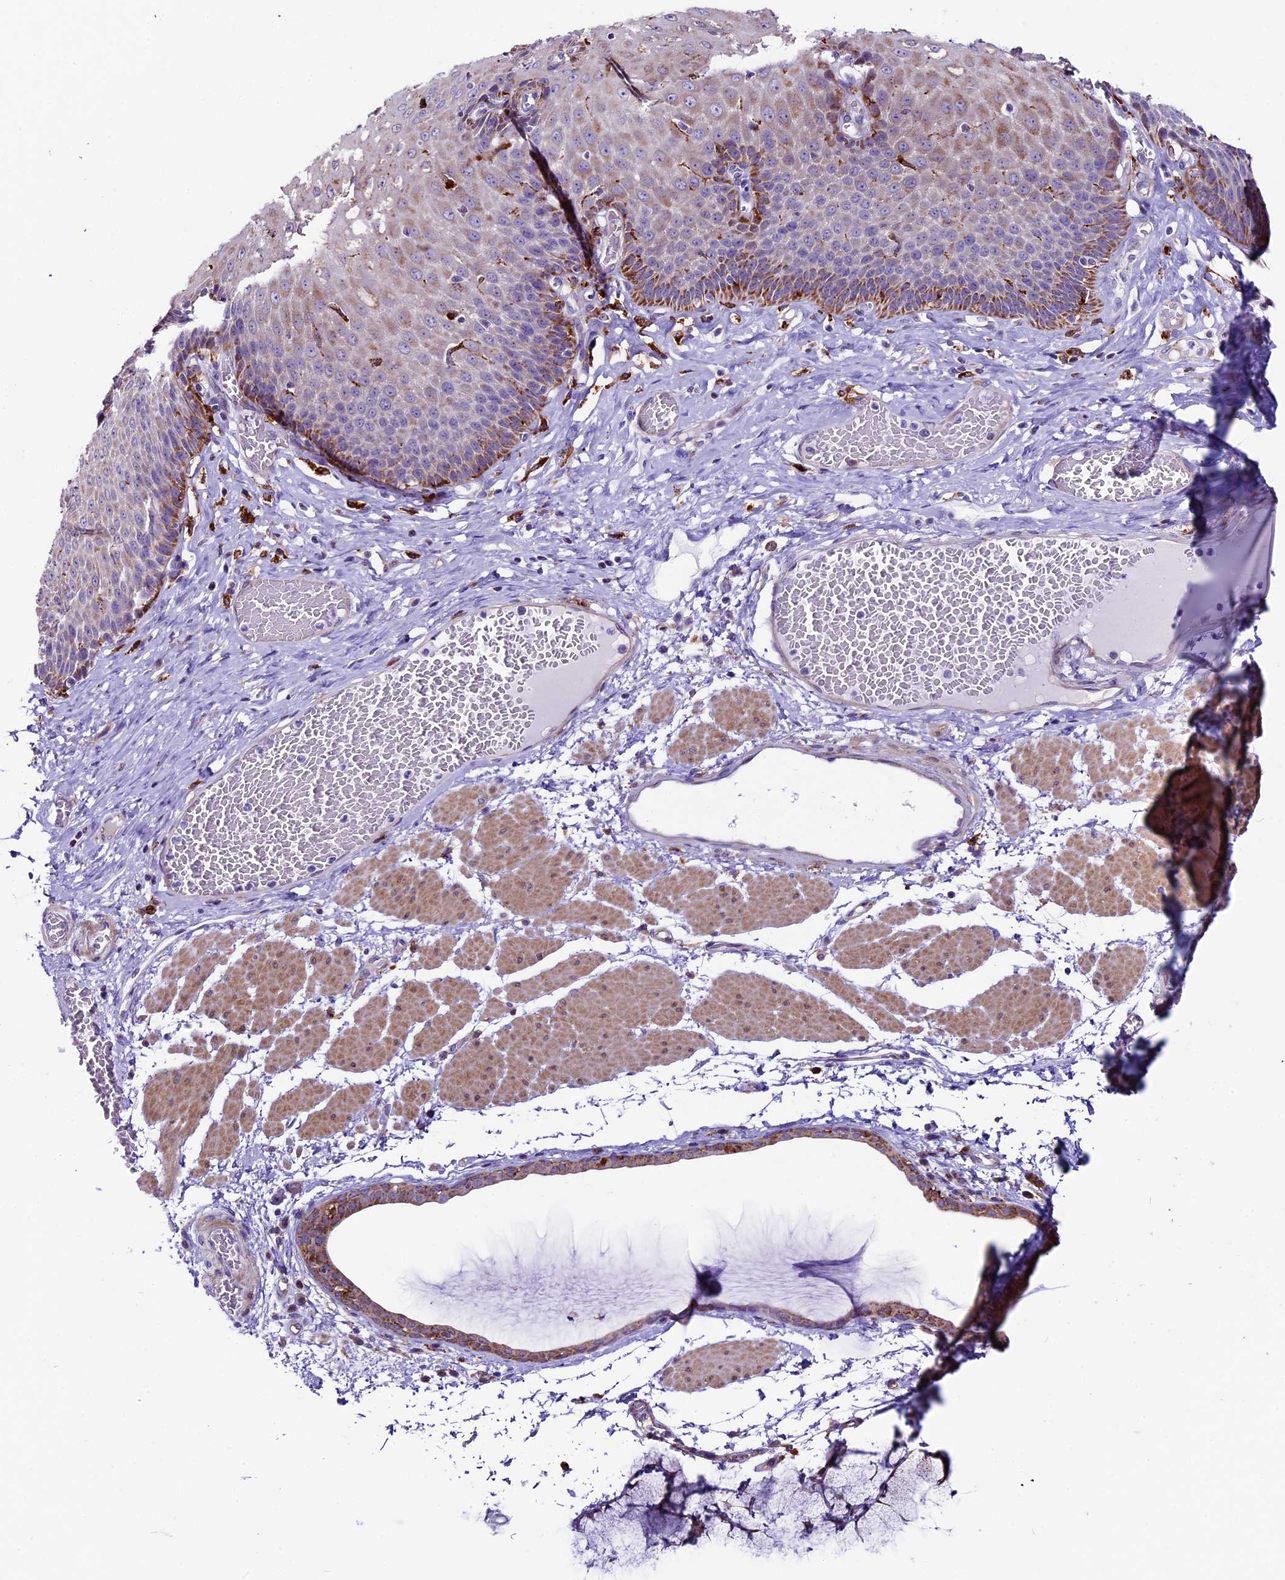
{"staining": {"intensity": "moderate", "quantity": "25%-75%", "location": "cytoplasmic/membranous"}, "tissue": "esophagus", "cell_type": "Squamous epithelial cells", "image_type": "normal", "snomed": [{"axis": "morphology", "description": "Normal tissue, NOS"}, {"axis": "topography", "description": "Esophagus"}], "caption": "Brown immunohistochemical staining in benign human esophagus exhibits moderate cytoplasmic/membranous expression in approximately 25%-75% of squamous epithelial cells. (brown staining indicates protein expression, while blue staining denotes nuclei).", "gene": "IL20RA", "patient": {"sex": "male", "age": 60}}